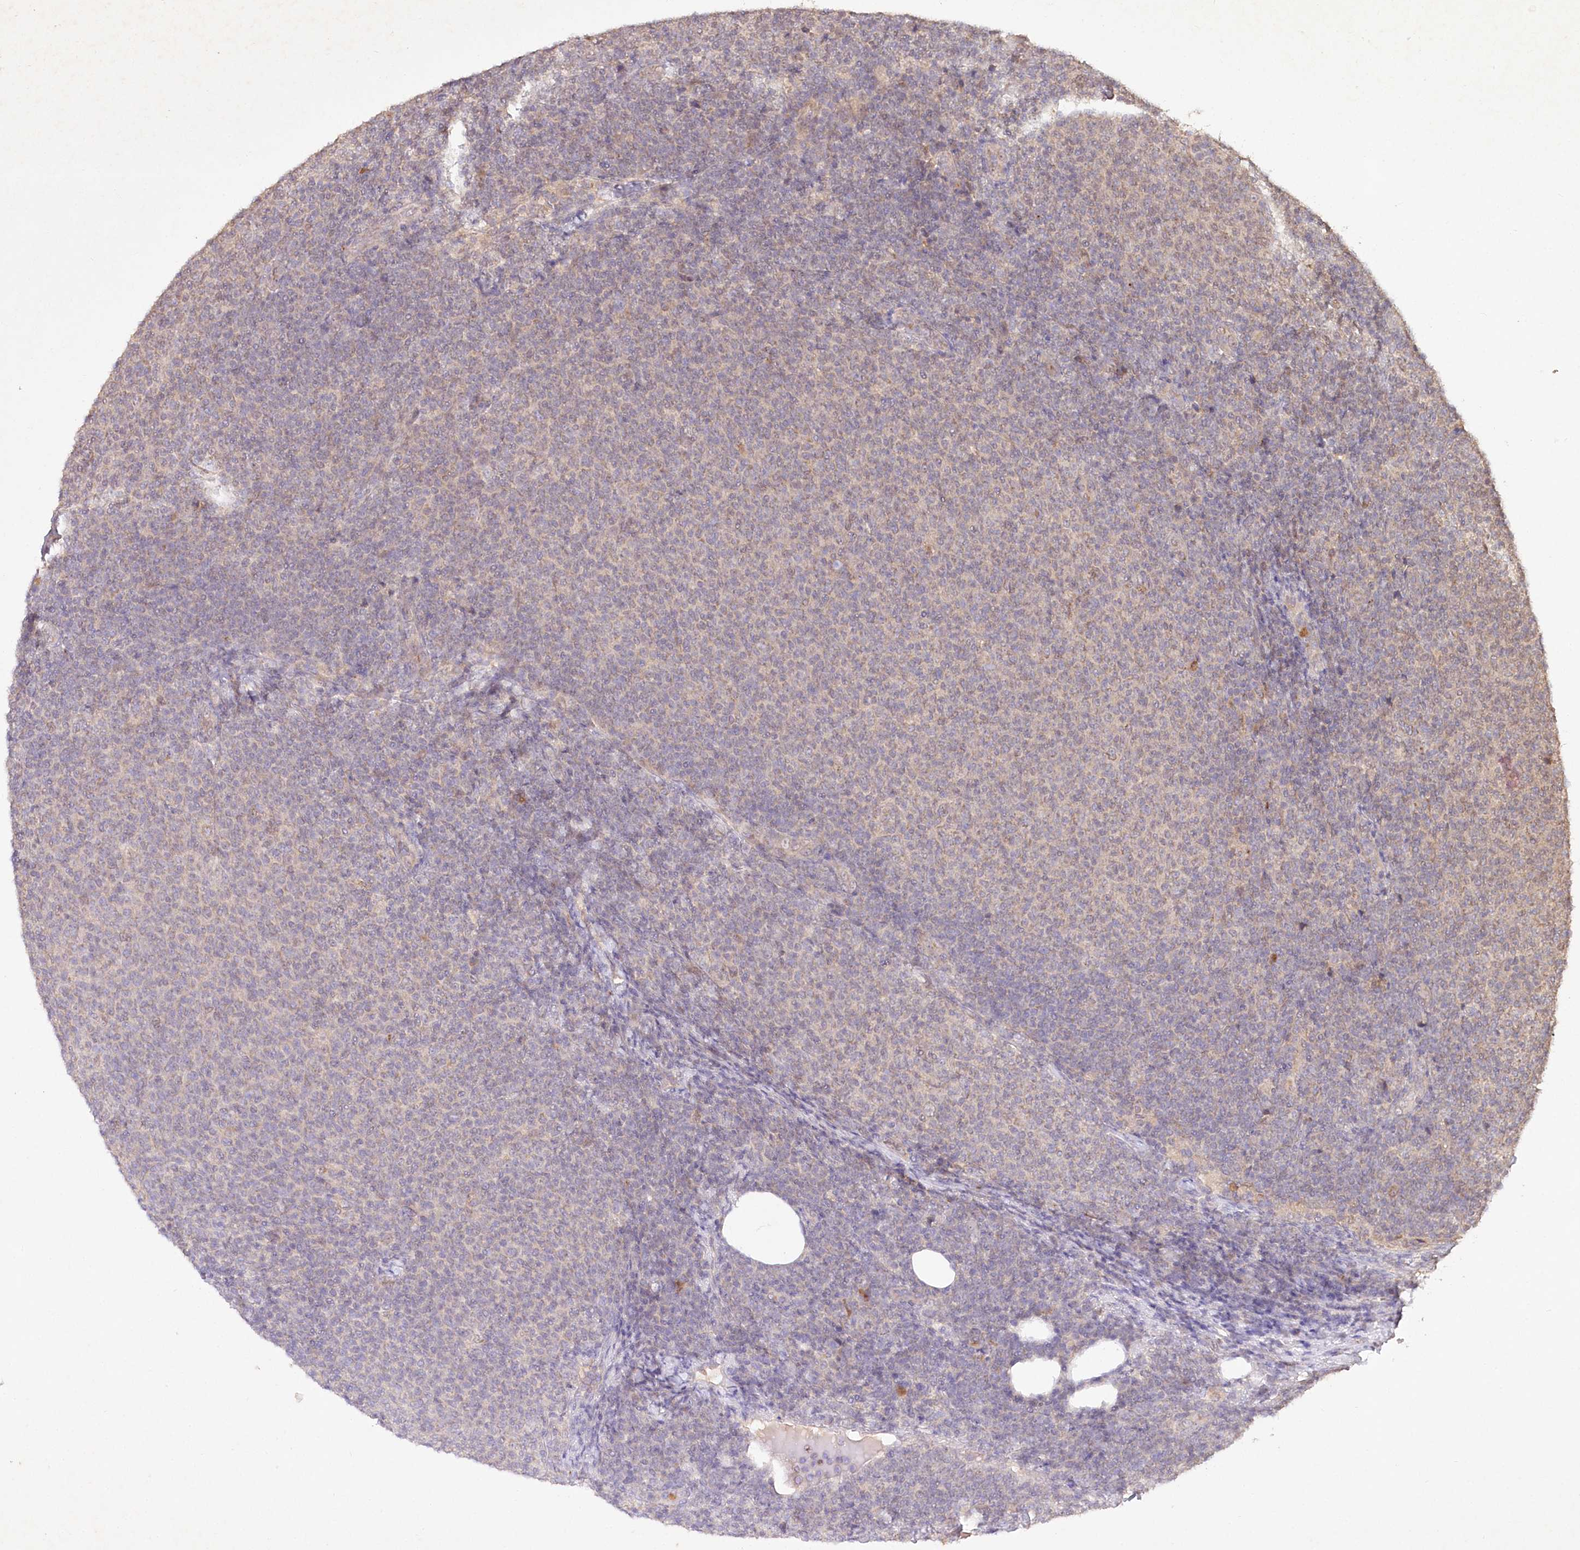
{"staining": {"intensity": "weak", "quantity": "25%-75%", "location": "cytoplasmic/membranous"}, "tissue": "lymphoma", "cell_type": "Tumor cells", "image_type": "cancer", "snomed": [{"axis": "morphology", "description": "Malignant lymphoma, non-Hodgkin's type, Low grade"}, {"axis": "topography", "description": "Lymph node"}], "caption": "High-magnification brightfield microscopy of malignant lymphoma, non-Hodgkin's type (low-grade) stained with DAB (3,3'-diaminobenzidine) (brown) and counterstained with hematoxylin (blue). tumor cells exhibit weak cytoplasmic/membranous staining is seen in approximately25%-75% of cells.", "gene": "IRAK1BP1", "patient": {"sex": "male", "age": 66}}